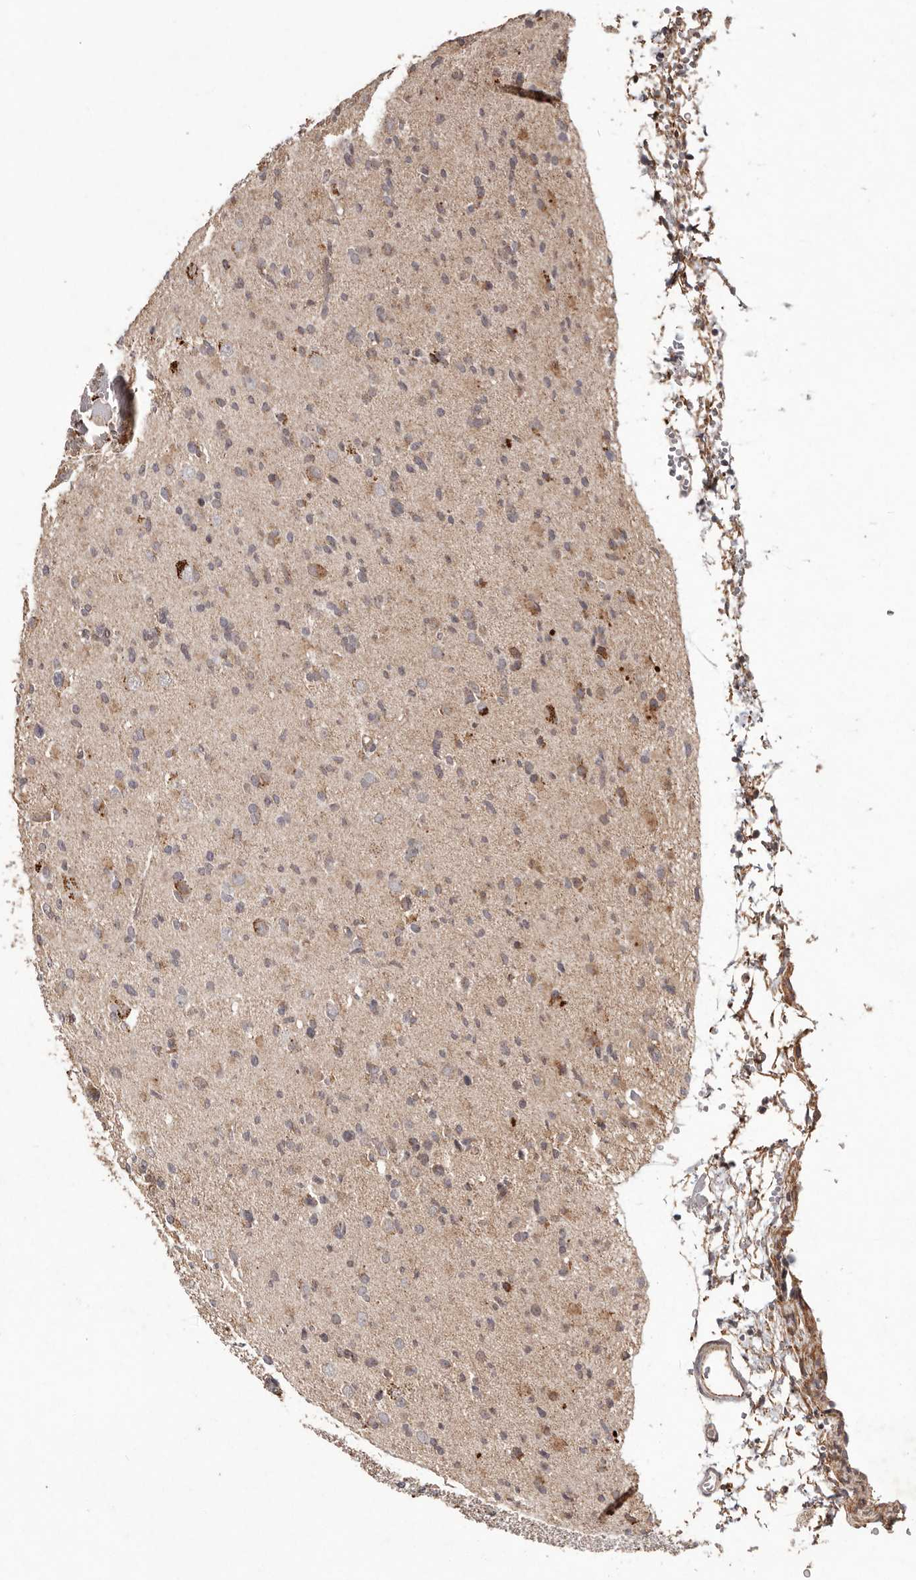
{"staining": {"intensity": "weak", "quantity": "25%-75%", "location": "cytoplasmic/membranous"}, "tissue": "glioma", "cell_type": "Tumor cells", "image_type": "cancer", "snomed": [{"axis": "morphology", "description": "Glioma, malignant, Low grade"}, {"axis": "topography", "description": "Brain"}], "caption": "Immunohistochemistry (IHC) histopathology image of glioma stained for a protein (brown), which displays low levels of weak cytoplasmic/membranous staining in about 25%-75% of tumor cells.", "gene": "PLOD2", "patient": {"sex": "female", "age": 22}}